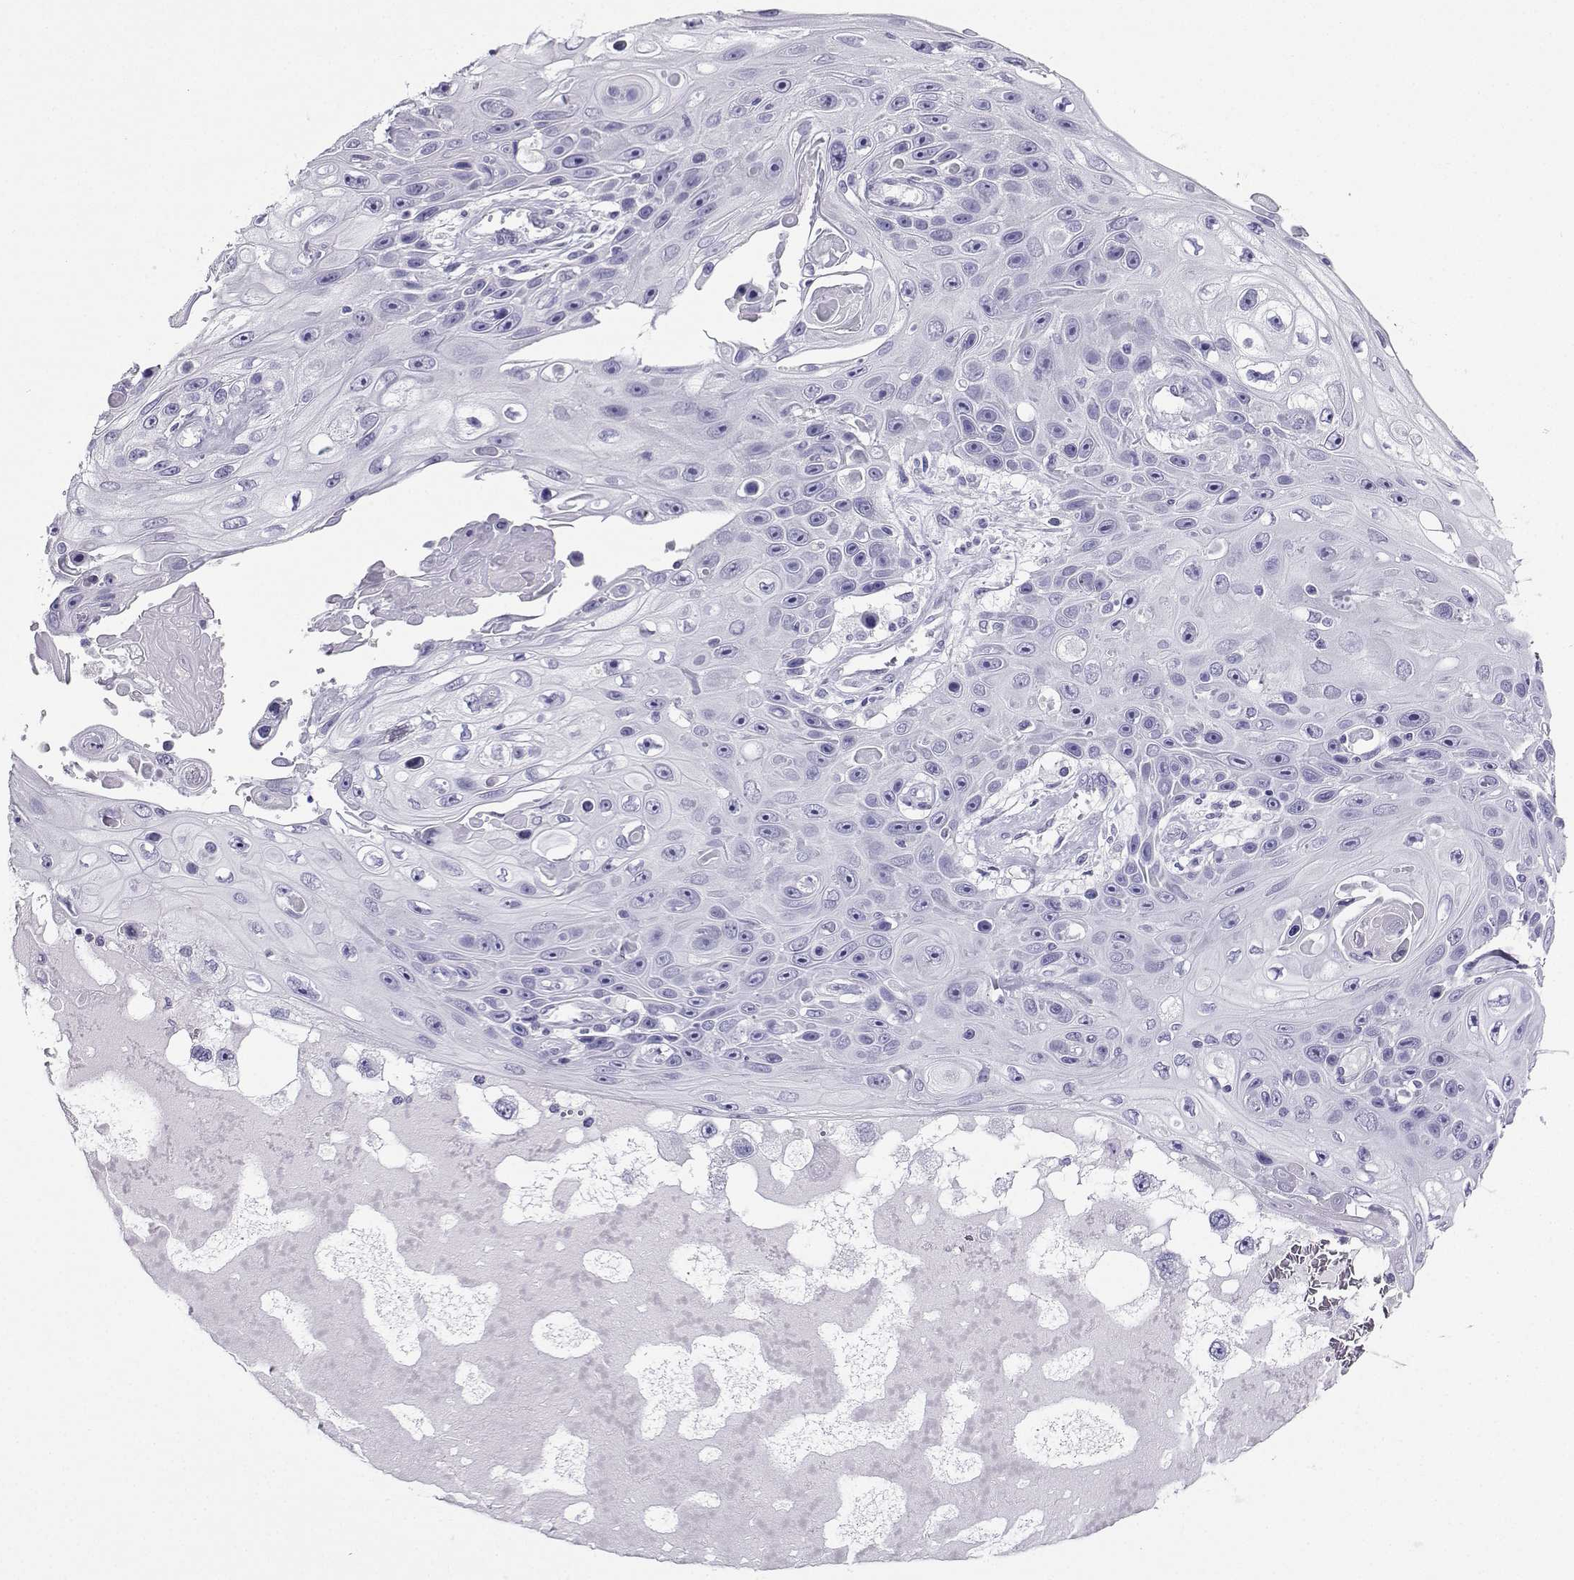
{"staining": {"intensity": "negative", "quantity": "none", "location": "none"}, "tissue": "skin cancer", "cell_type": "Tumor cells", "image_type": "cancer", "snomed": [{"axis": "morphology", "description": "Squamous cell carcinoma, NOS"}, {"axis": "topography", "description": "Skin"}], "caption": "Immunohistochemical staining of skin cancer shows no significant positivity in tumor cells. The staining was performed using DAB (3,3'-diaminobenzidine) to visualize the protein expression in brown, while the nuclei were stained in blue with hematoxylin (Magnification: 20x).", "gene": "CD109", "patient": {"sex": "male", "age": 82}}